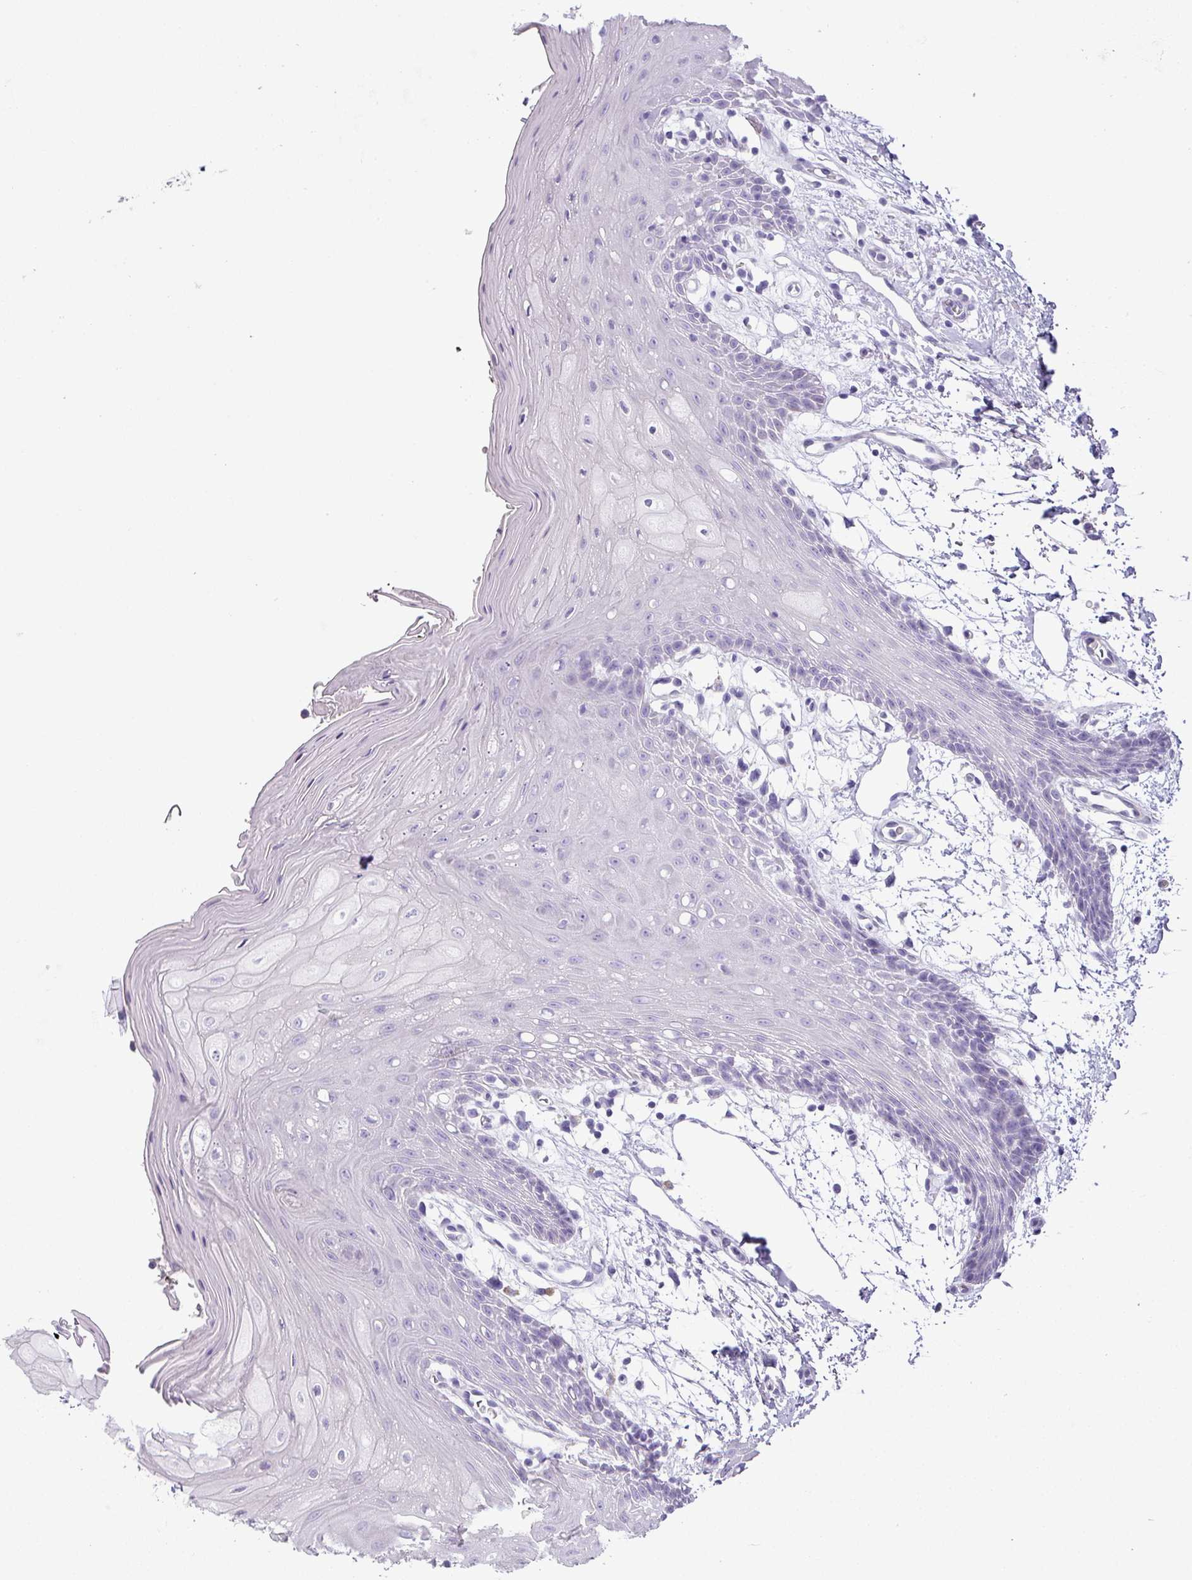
{"staining": {"intensity": "negative", "quantity": "none", "location": "none"}, "tissue": "oral mucosa", "cell_type": "Squamous epithelial cells", "image_type": "normal", "snomed": [{"axis": "morphology", "description": "Normal tissue, NOS"}, {"axis": "topography", "description": "Oral tissue"}, {"axis": "topography", "description": "Tounge, NOS"}], "caption": "DAB immunohistochemical staining of normal oral mucosa exhibits no significant expression in squamous epithelial cells.", "gene": "GLI4", "patient": {"sex": "female", "age": 59}}